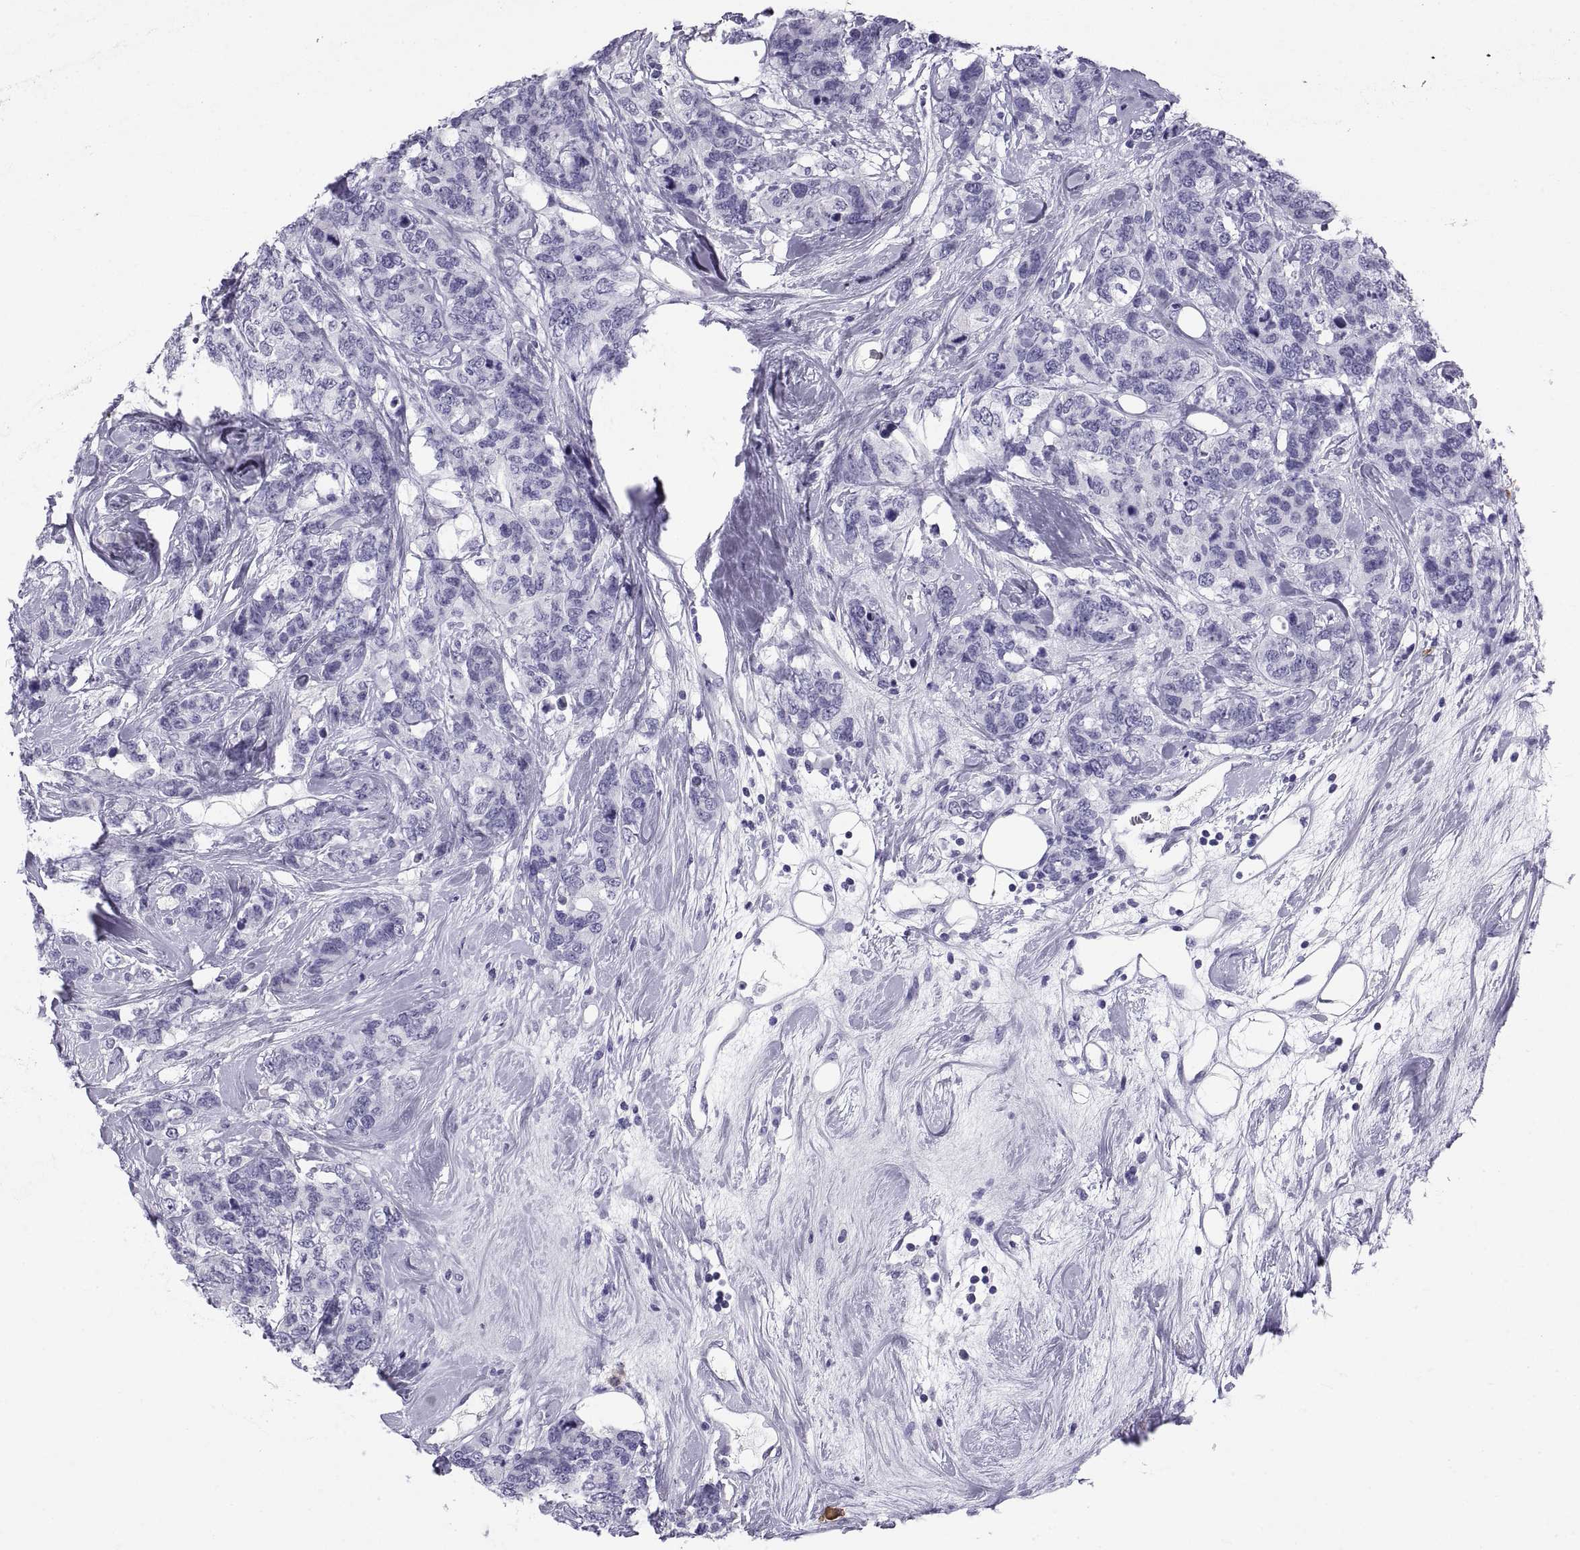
{"staining": {"intensity": "negative", "quantity": "none", "location": "none"}, "tissue": "breast cancer", "cell_type": "Tumor cells", "image_type": "cancer", "snomed": [{"axis": "morphology", "description": "Lobular carcinoma"}, {"axis": "topography", "description": "Breast"}], "caption": "There is no significant expression in tumor cells of breast cancer (lobular carcinoma). Nuclei are stained in blue.", "gene": "CT47A10", "patient": {"sex": "female", "age": 59}}